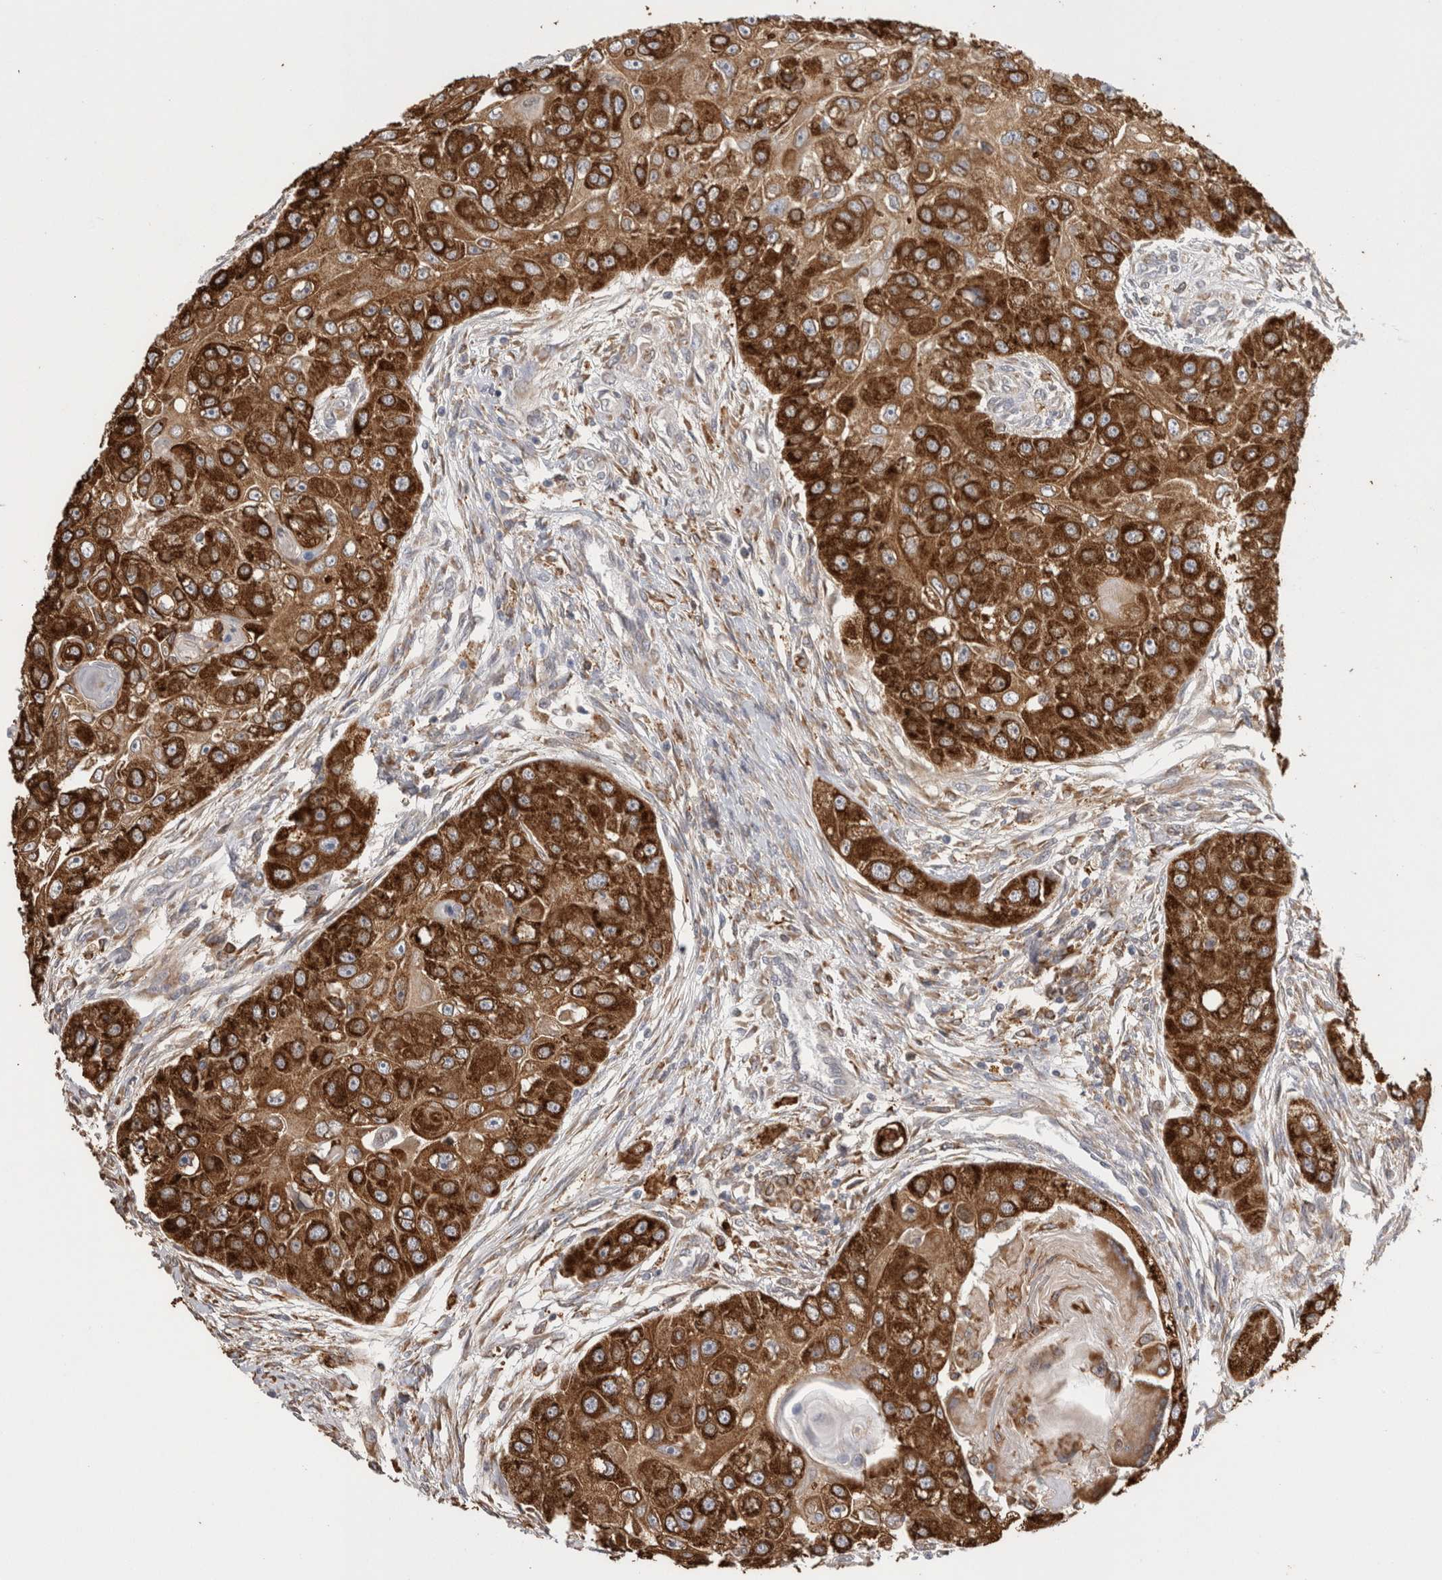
{"staining": {"intensity": "strong", "quantity": ">75%", "location": "cytoplasmic/membranous"}, "tissue": "head and neck cancer", "cell_type": "Tumor cells", "image_type": "cancer", "snomed": [{"axis": "morphology", "description": "Normal tissue, NOS"}, {"axis": "morphology", "description": "Squamous cell carcinoma, NOS"}, {"axis": "topography", "description": "Skeletal muscle"}, {"axis": "topography", "description": "Head-Neck"}], "caption": "Protein positivity by immunohistochemistry exhibits strong cytoplasmic/membranous staining in approximately >75% of tumor cells in head and neck cancer (squamous cell carcinoma). (Stains: DAB (3,3'-diaminobenzidine) in brown, nuclei in blue, Microscopy: brightfield microscopy at high magnification).", "gene": "LRPAP1", "patient": {"sex": "male", "age": 51}}